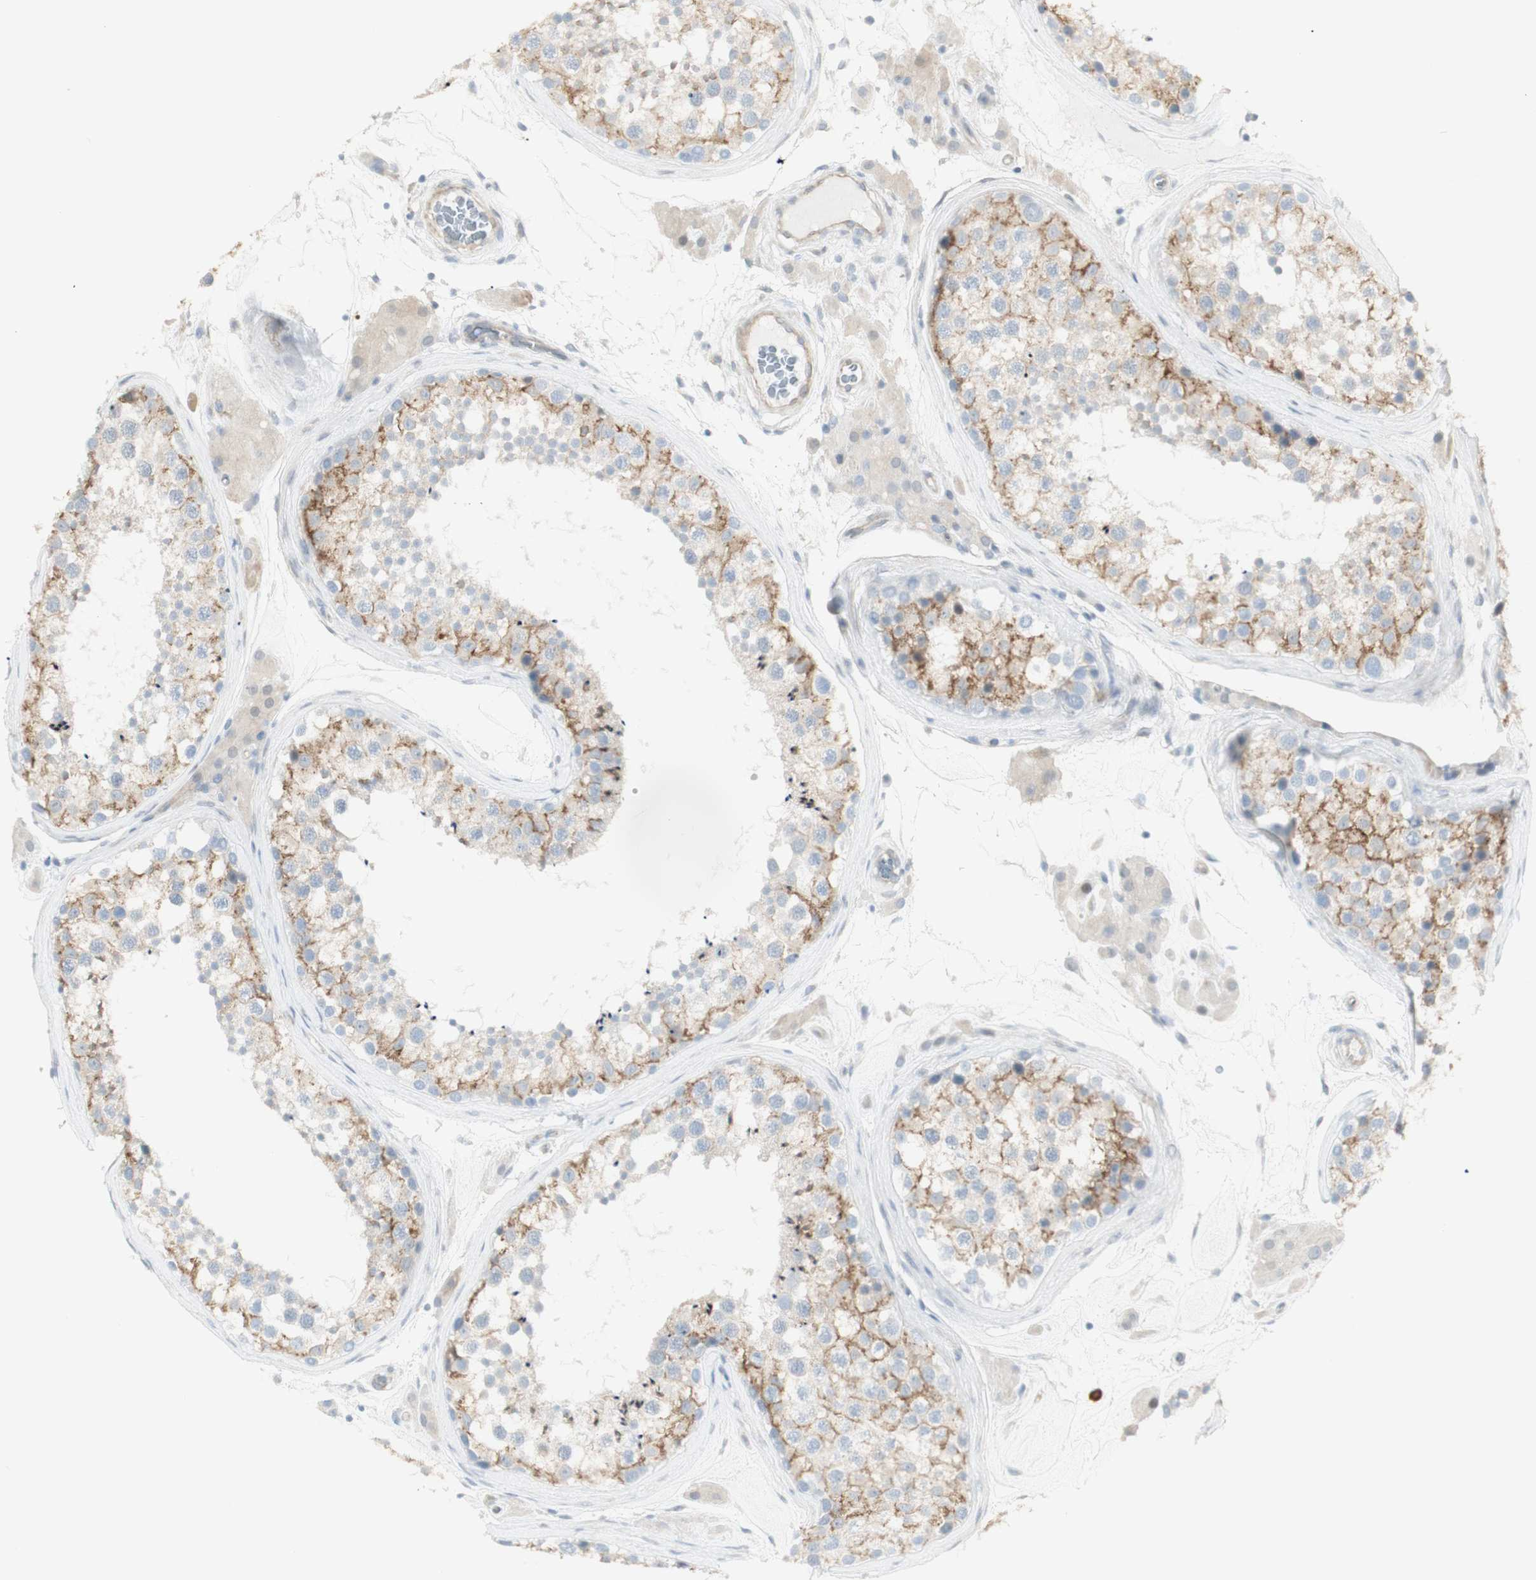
{"staining": {"intensity": "moderate", "quantity": ">75%", "location": "cytoplasmic/membranous"}, "tissue": "testis", "cell_type": "Cells in seminiferous ducts", "image_type": "normal", "snomed": [{"axis": "morphology", "description": "Normal tissue, NOS"}, {"axis": "topography", "description": "Testis"}], "caption": "A brown stain highlights moderate cytoplasmic/membranous positivity of a protein in cells in seminiferous ducts of normal testis. The staining is performed using DAB (3,3'-diaminobenzidine) brown chromogen to label protein expression. The nuclei are counter-stained blue using hematoxylin.", "gene": "NDST4", "patient": {"sex": "male", "age": 46}}